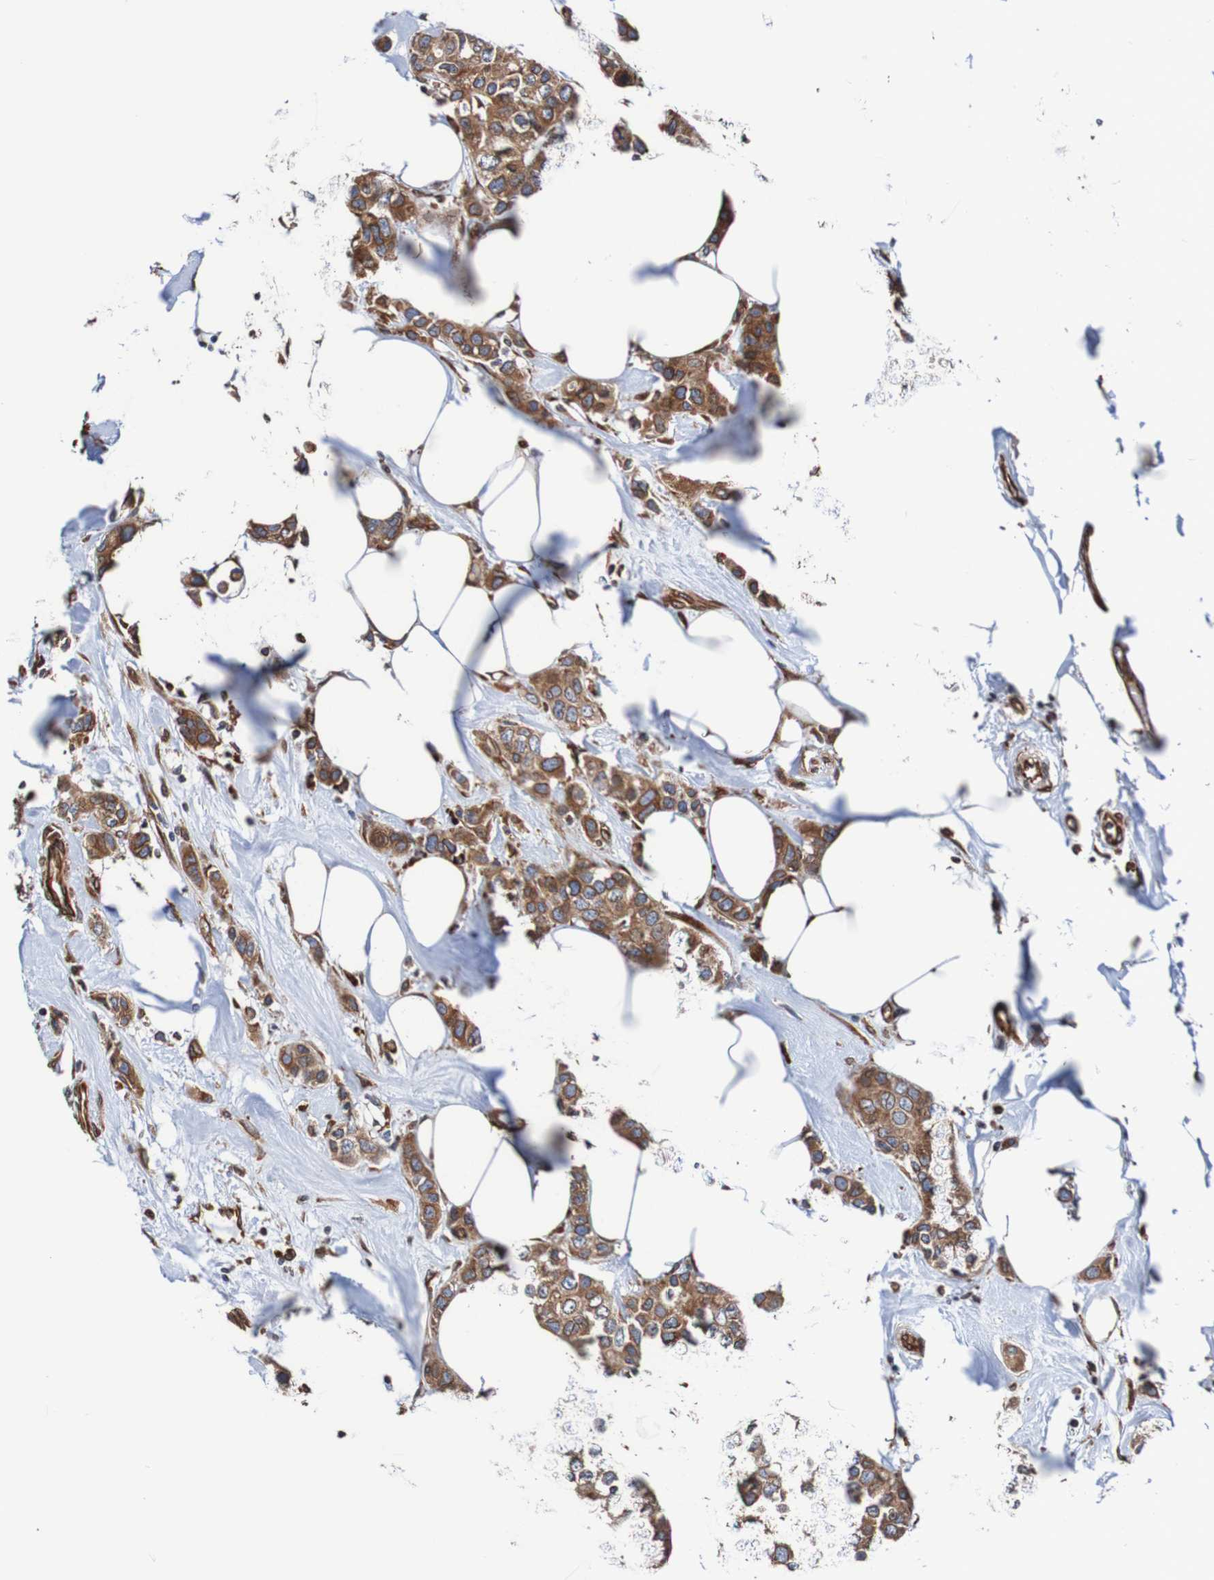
{"staining": {"intensity": "strong", "quantity": ">75%", "location": "cytoplasmic/membranous,nuclear"}, "tissue": "breast cancer", "cell_type": "Tumor cells", "image_type": "cancer", "snomed": [{"axis": "morphology", "description": "Normal tissue, NOS"}, {"axis": "morphology", "description": "Duct carcinoma"}, {"axis": "topography", "description": "Breast"}], "caption": "Human breast cancer (intraductal carcinoma) stained for a protein (brown) demonstrates strong cytoplasmic/membranous and nuclear positive positivity in approximately >75% of tumor cells.", "gene": "TMEM109", "patient": {"sex": "female", "age": 50}}